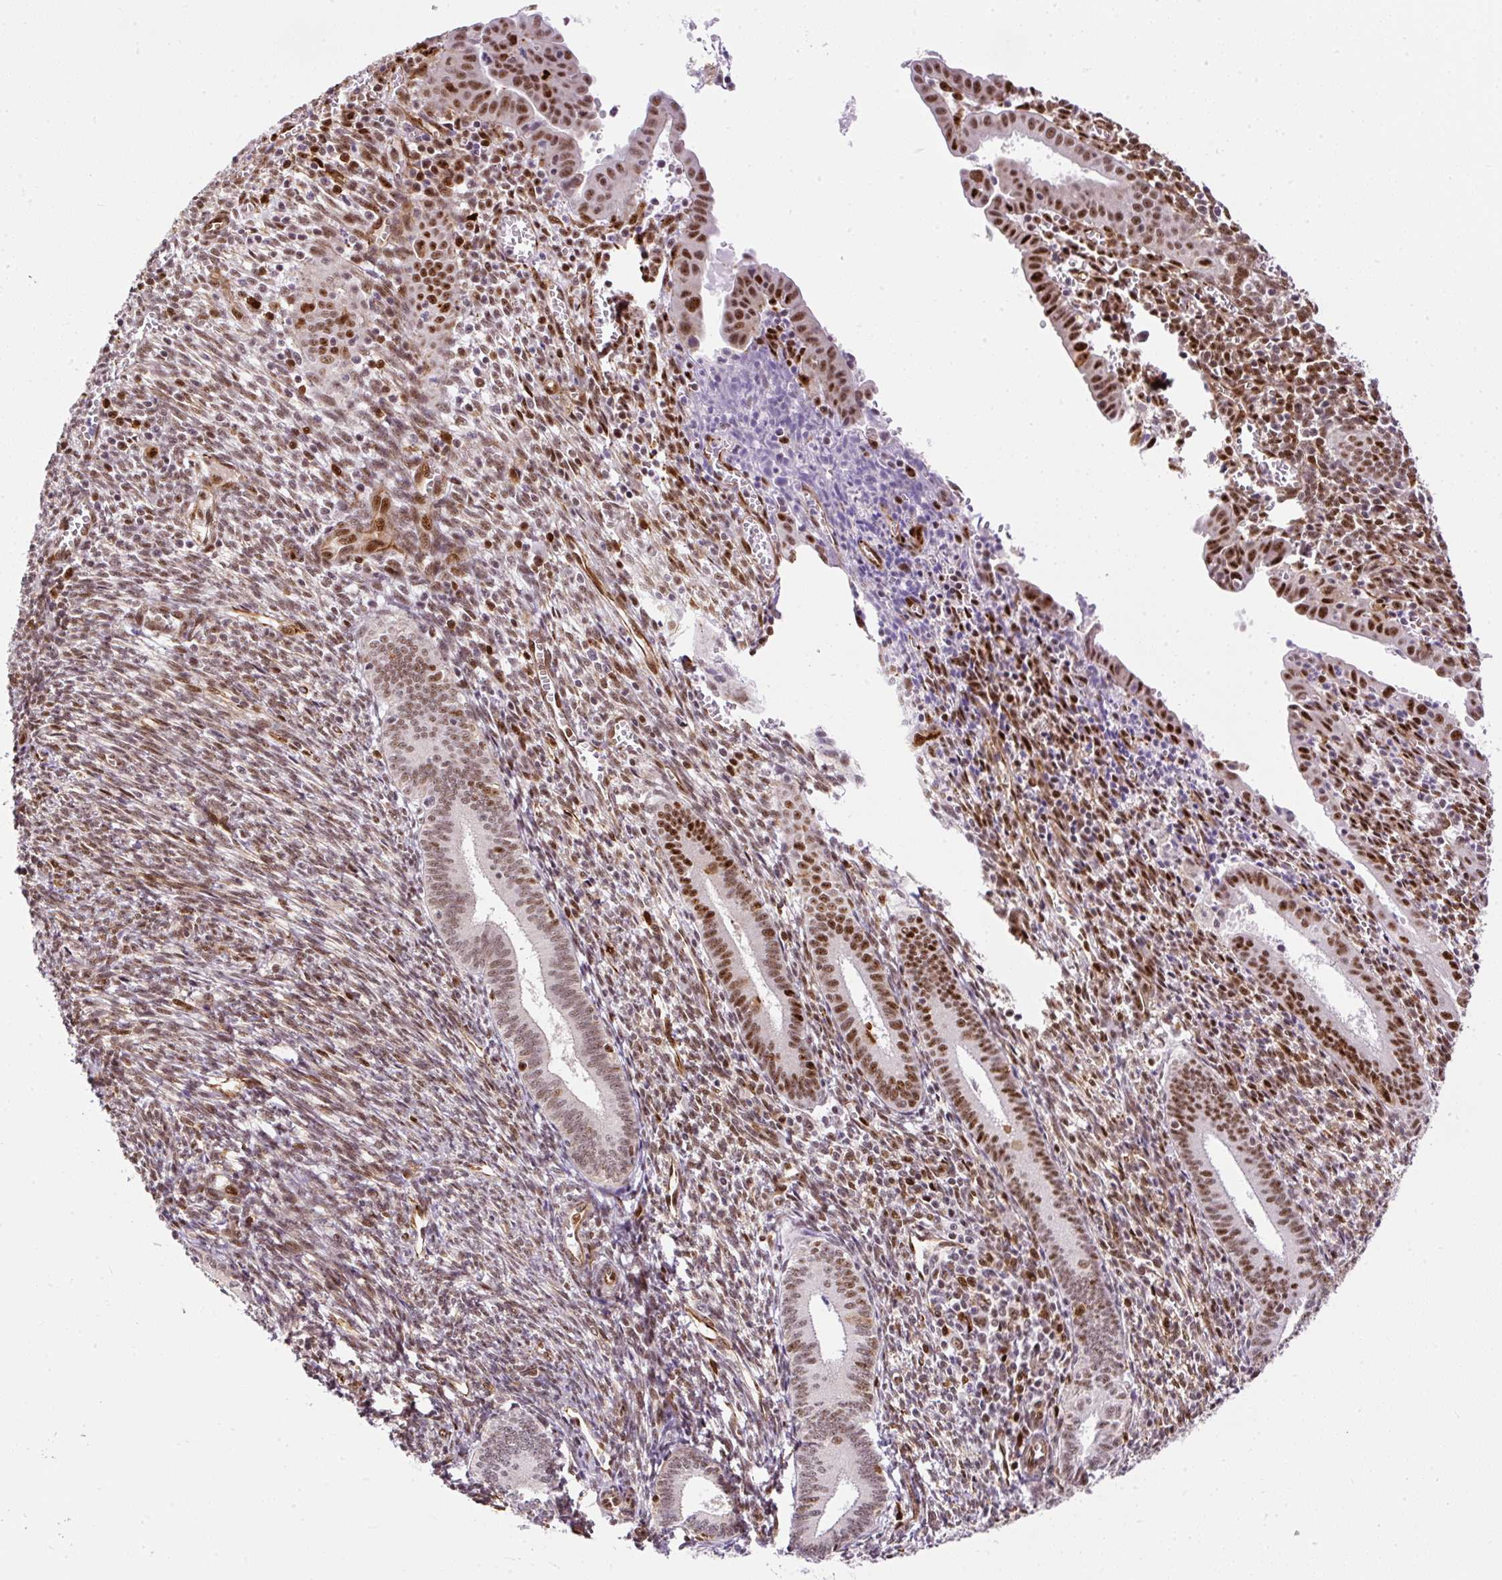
{"staining": {"intensity": "moderate", "quantity": "25%-75%", "location": "nuclear"}, "tissue": "endometrium", "cell_type": "Cells in endometrial stroma", "image_type": "normal", "snomed": [{"axis": "morphology", "description": "Normal tissue, NOS"}, {"axis": "topography", "description": "Endometrium"}], "caption": "A high-resolution image shows immunohistochemistry staining of benign endometrium, which exhibits moderate nuclear expression in approximately 25%-75% of cells in endometrial stroma.", "gene": "FMC1", "patient": {"sex": "female", "age": 41}}